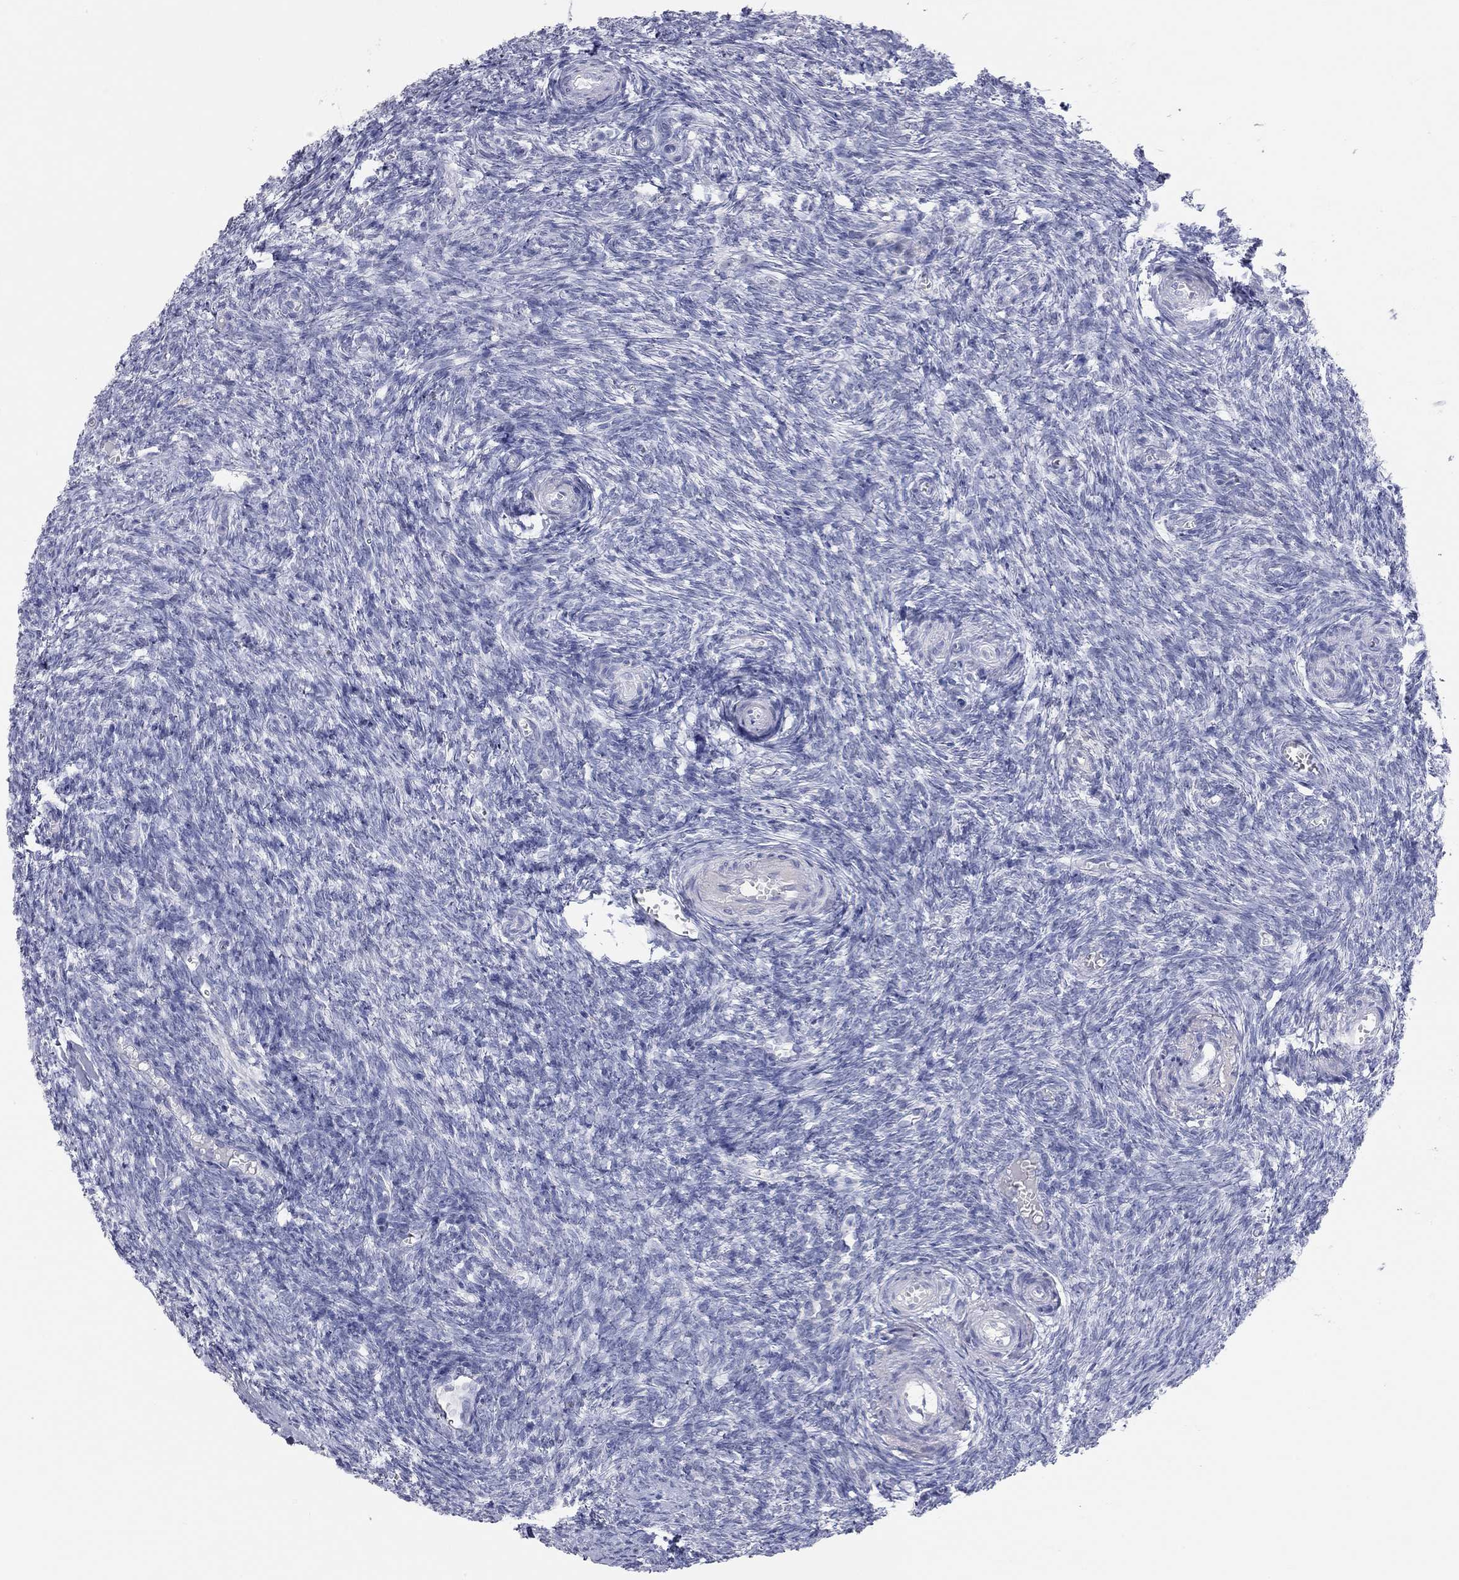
{"staining": {"intensity": "negative", "quantity": "none", "location": "none"}, "tissue": "ovary", "cell_type": "Ovarian stroma cells", "image_type": "normal", "snomed": [{"axis": "morphology", "description": "Normal tissue, NOS"}, {"axis": "topography", "description": "Ovary"}], "caption": "Human ovary stained for a protein using immunohistochemistry (IHC) reveals no staining in ovarian stroma cells.", "gene": "AK8", "patient": {"sex": "female", "age": 43}}